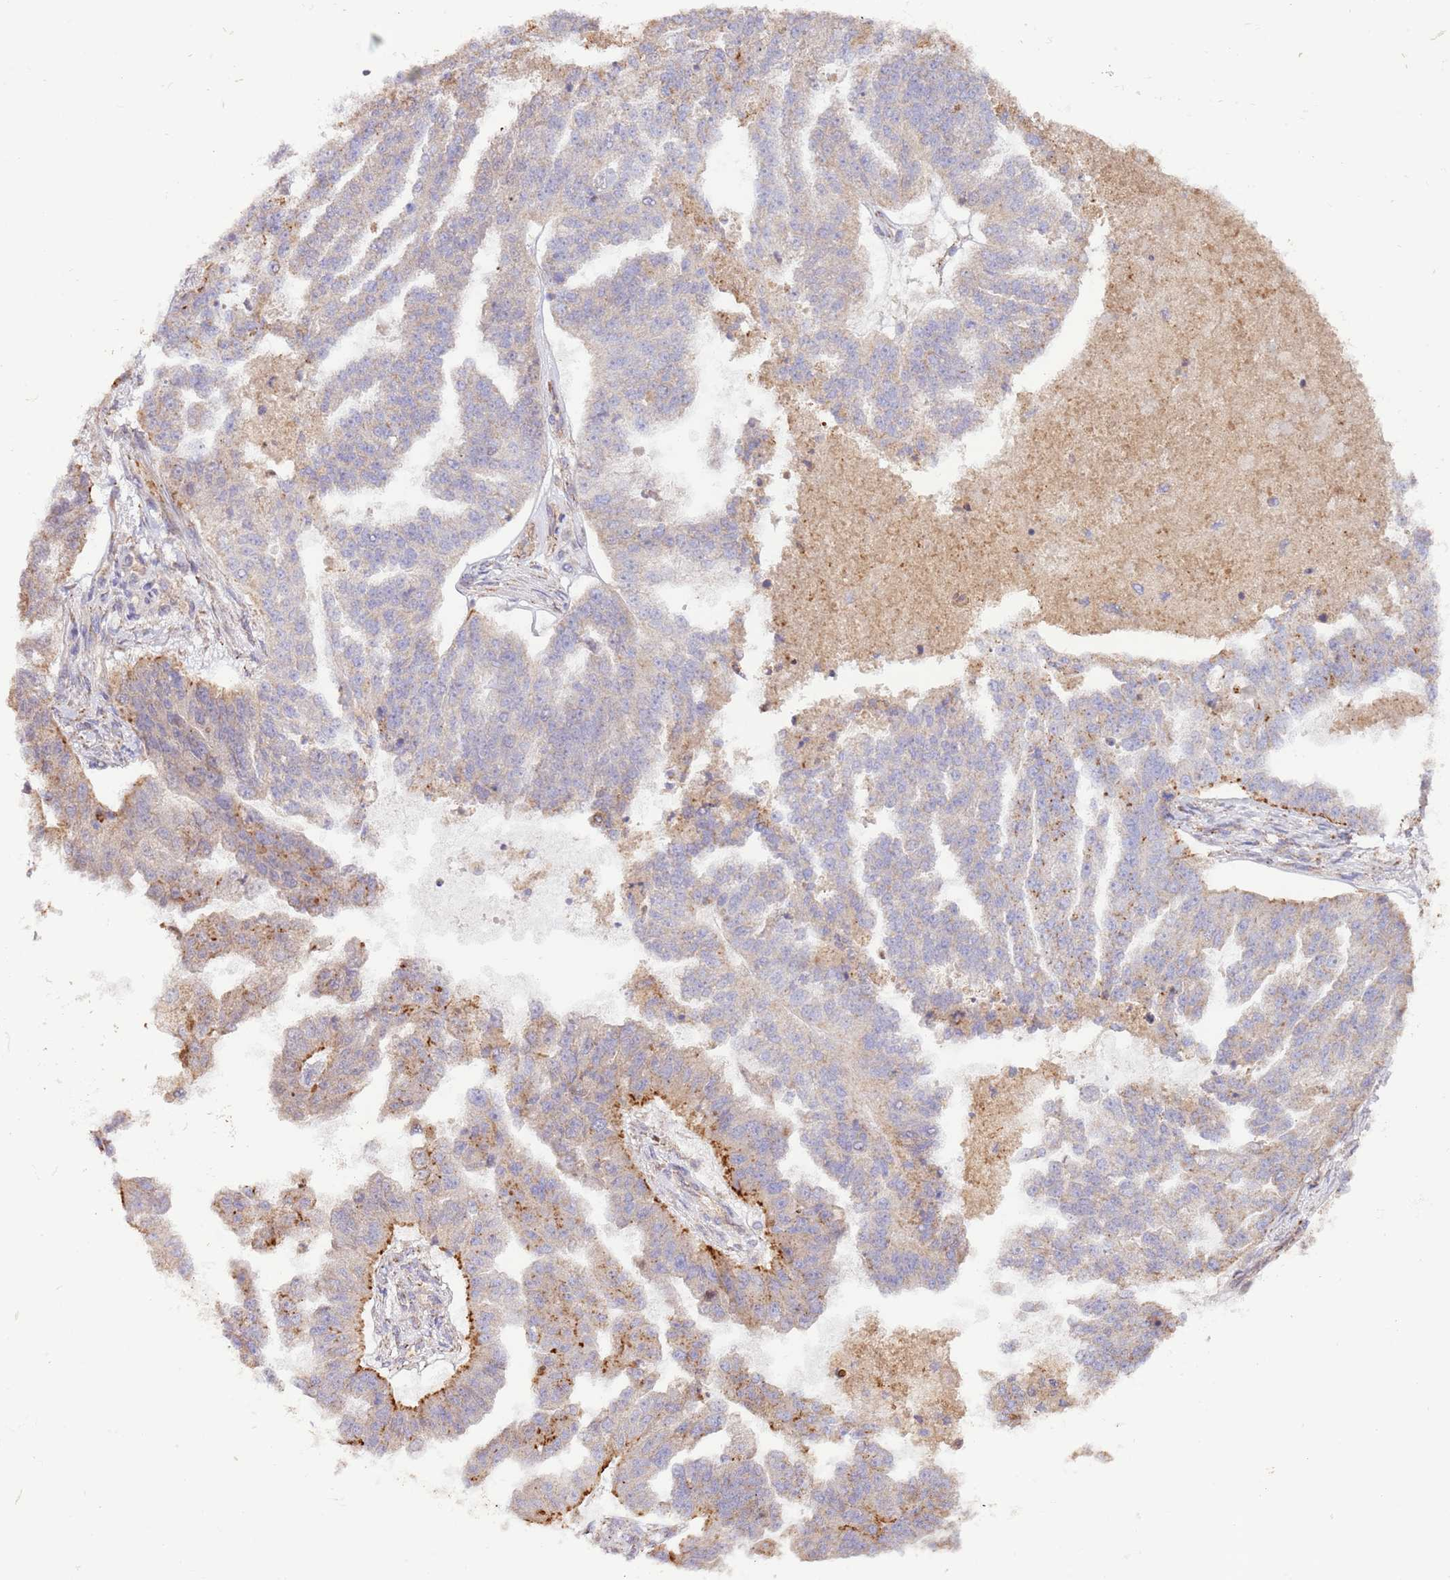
{"staining": {"intensity": "moderate", "quantity": "<25%", "location": "cytoplasmic/membranous"}, "tissue": "ovarian cancer", "cell_type": "Tumor cells", "image_type": "cancer", "snomed": [{"axis": "morphology", "description": "Cystadenocarcinoma, serous, NOS"}, {"axis": "topography", "description": "Ovary"}], "caption": "Tumor cells display low levels of moderate cytoplasmic/membranous positivity in approximately <25% of cells in human ovarian cancer. The staining was performed using DAB (3,3'-diaminobenzidine), with brown indicating positive protein expression. Nuclei are stained blue with hematoxylin.", "gene": "DOCK6", "patient": {"sex": "female", "age": 58}}